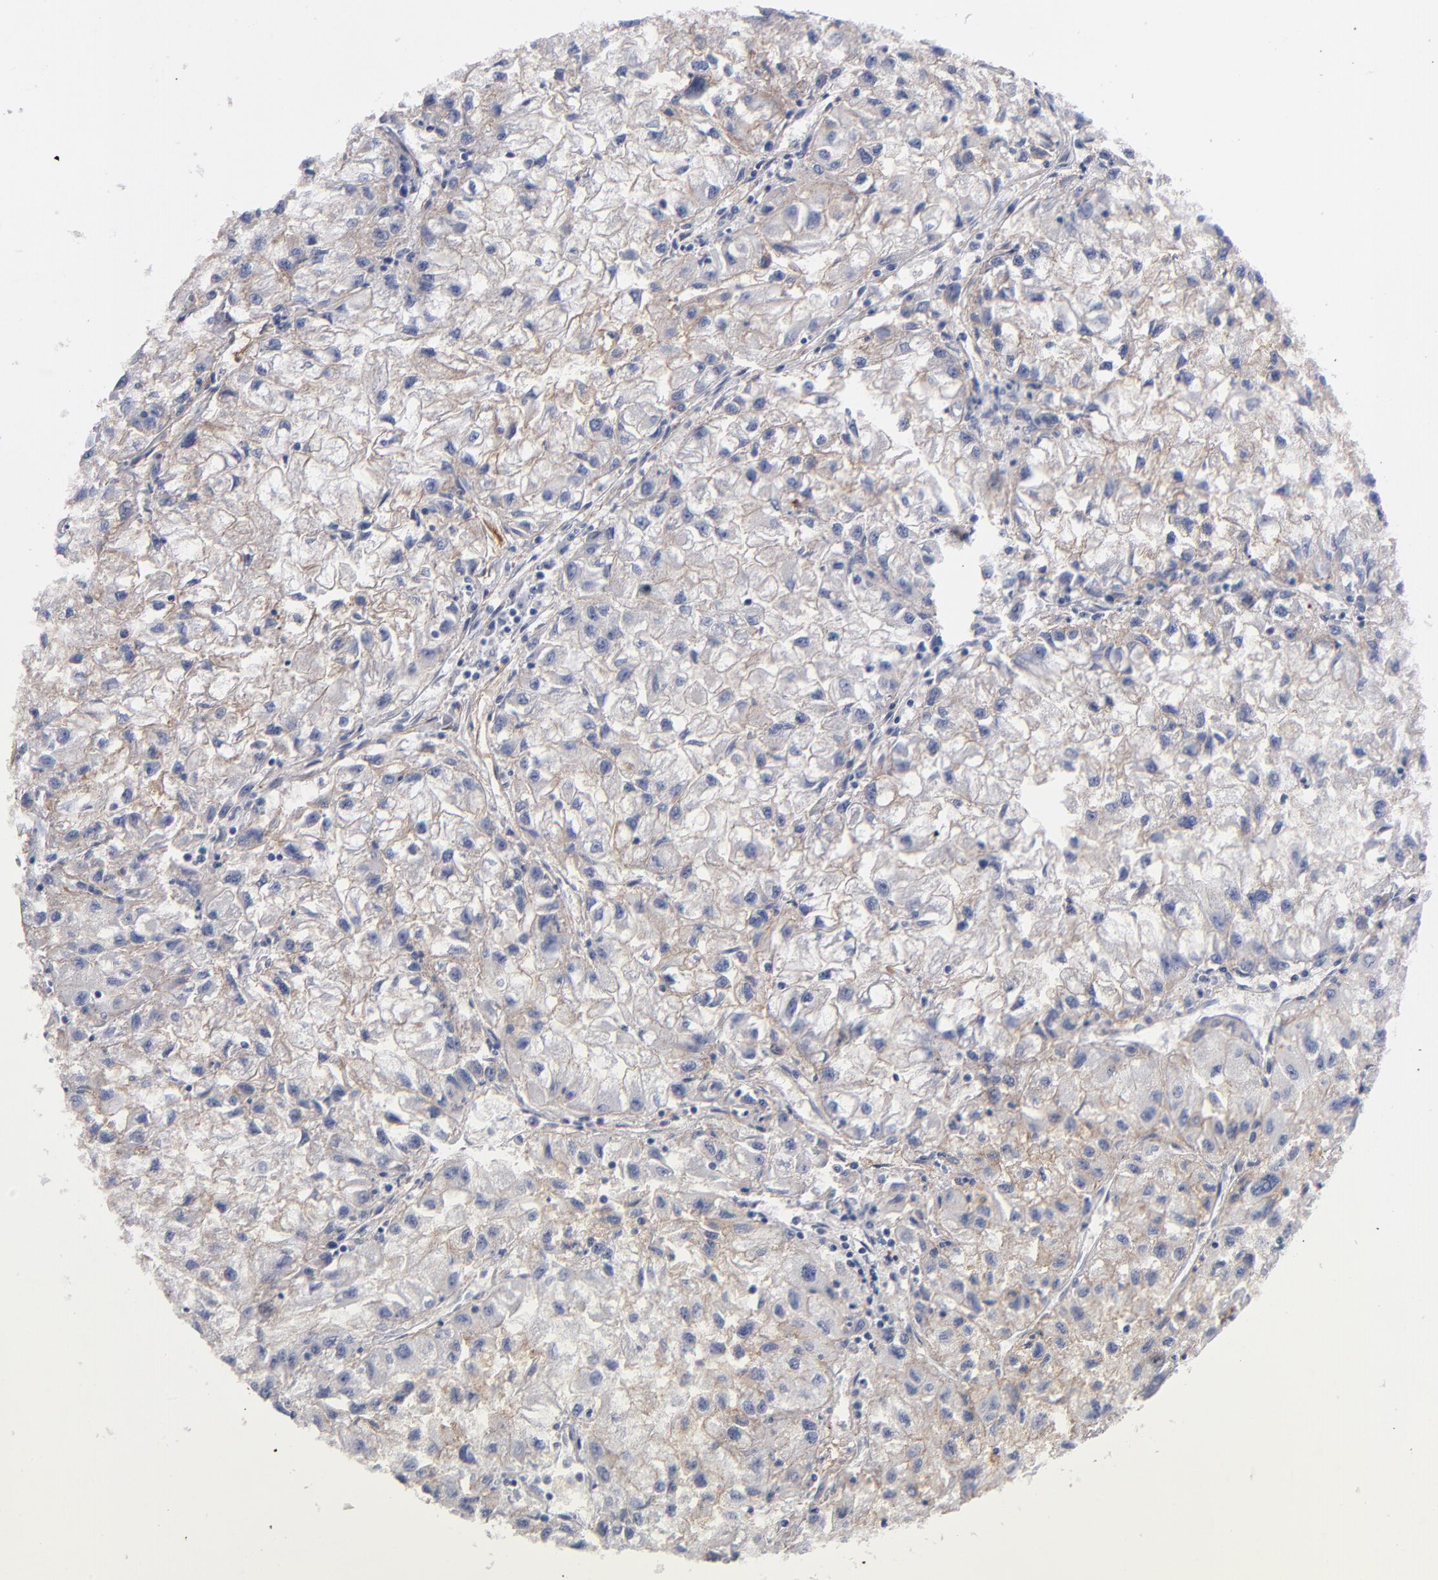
{"staining": {"intensity": "weak", "quantity": "25%-75%", "location": "cytoplasmic/membranous"}, "tissue": "renal cancer", "cell_type": "Tumor cells", "image_type": "cancer", "snomed": [{"axis": "morphology", "description": "Adenocarcinoma, NOS"}, {"axis": "topography", "description": "Kidney"}], "caption": "An immunohistochemistry histopathology image of tumor tissue is shown. Protein staining in brown shows weak cytoplasmic/membranous positivity in renal adenocarcinoma within tumor cells. (DAB (3,3'-diaminobenzidine) IHC, brown staining for protein, blue staining for nuclei).", "gene": "PLSCR4", "patient": {"sex": "male", "age": 59}}